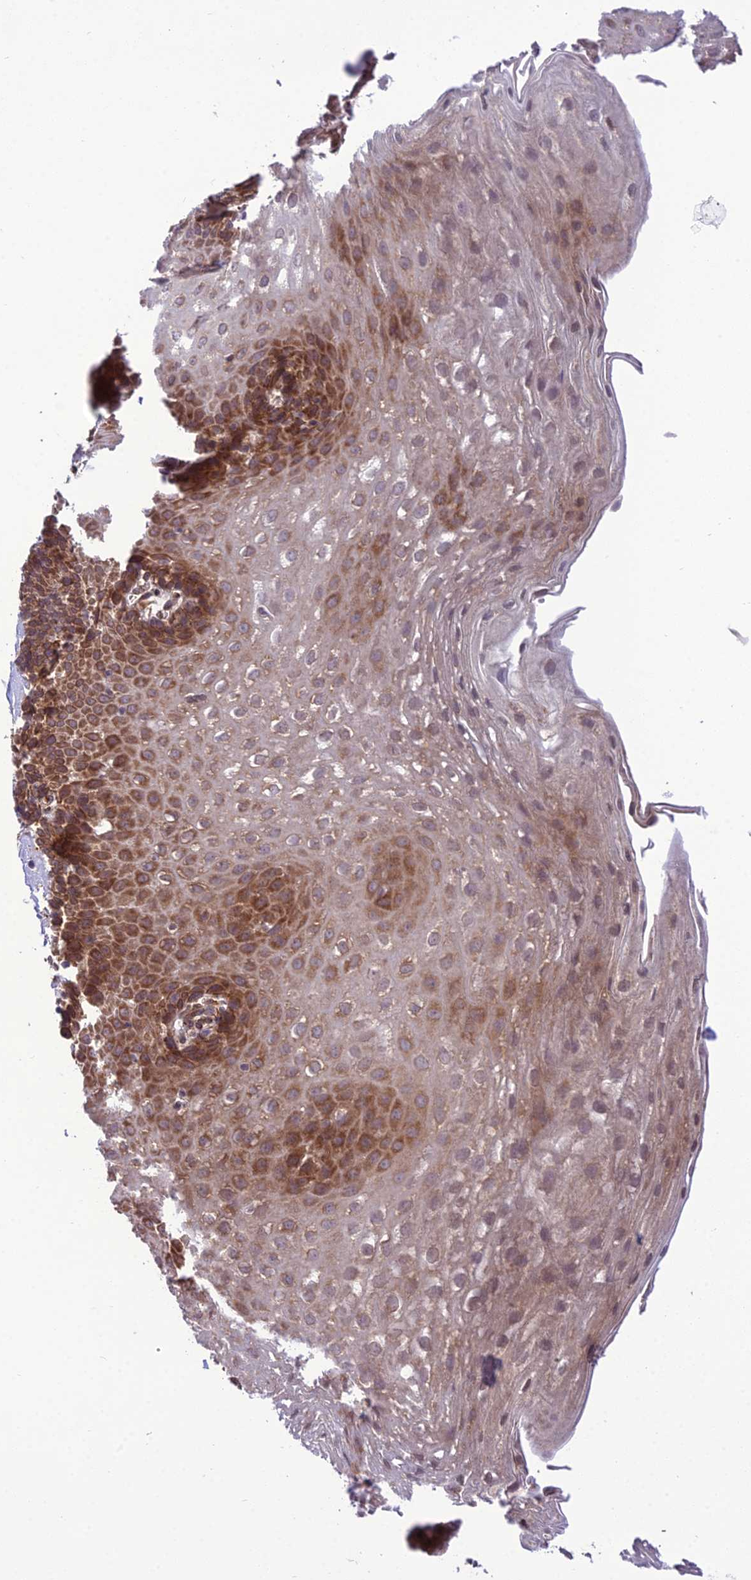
{"staining": {"intensity": "strong", "quantity": "25%-75%", "location": "cytoplasmic/membranous"}, "tissue": "esophagus", "cell_type": "Squamous epithelial cells", "image_type": "normal", "snomed": [{"axis": "morphology", "description": "Normal tissue, NOS"}, {"axis": "topography", "description": "Esophagus"}], "caption": "Immunohistochemical staining of normal esophagus demonstrates high levels of strong cytoplasmic/membranous positivity in about 25%-75% of squamous epithelial cells.", "gene": "DHCR7", "patient": {"sex": "female", "age": 66}}